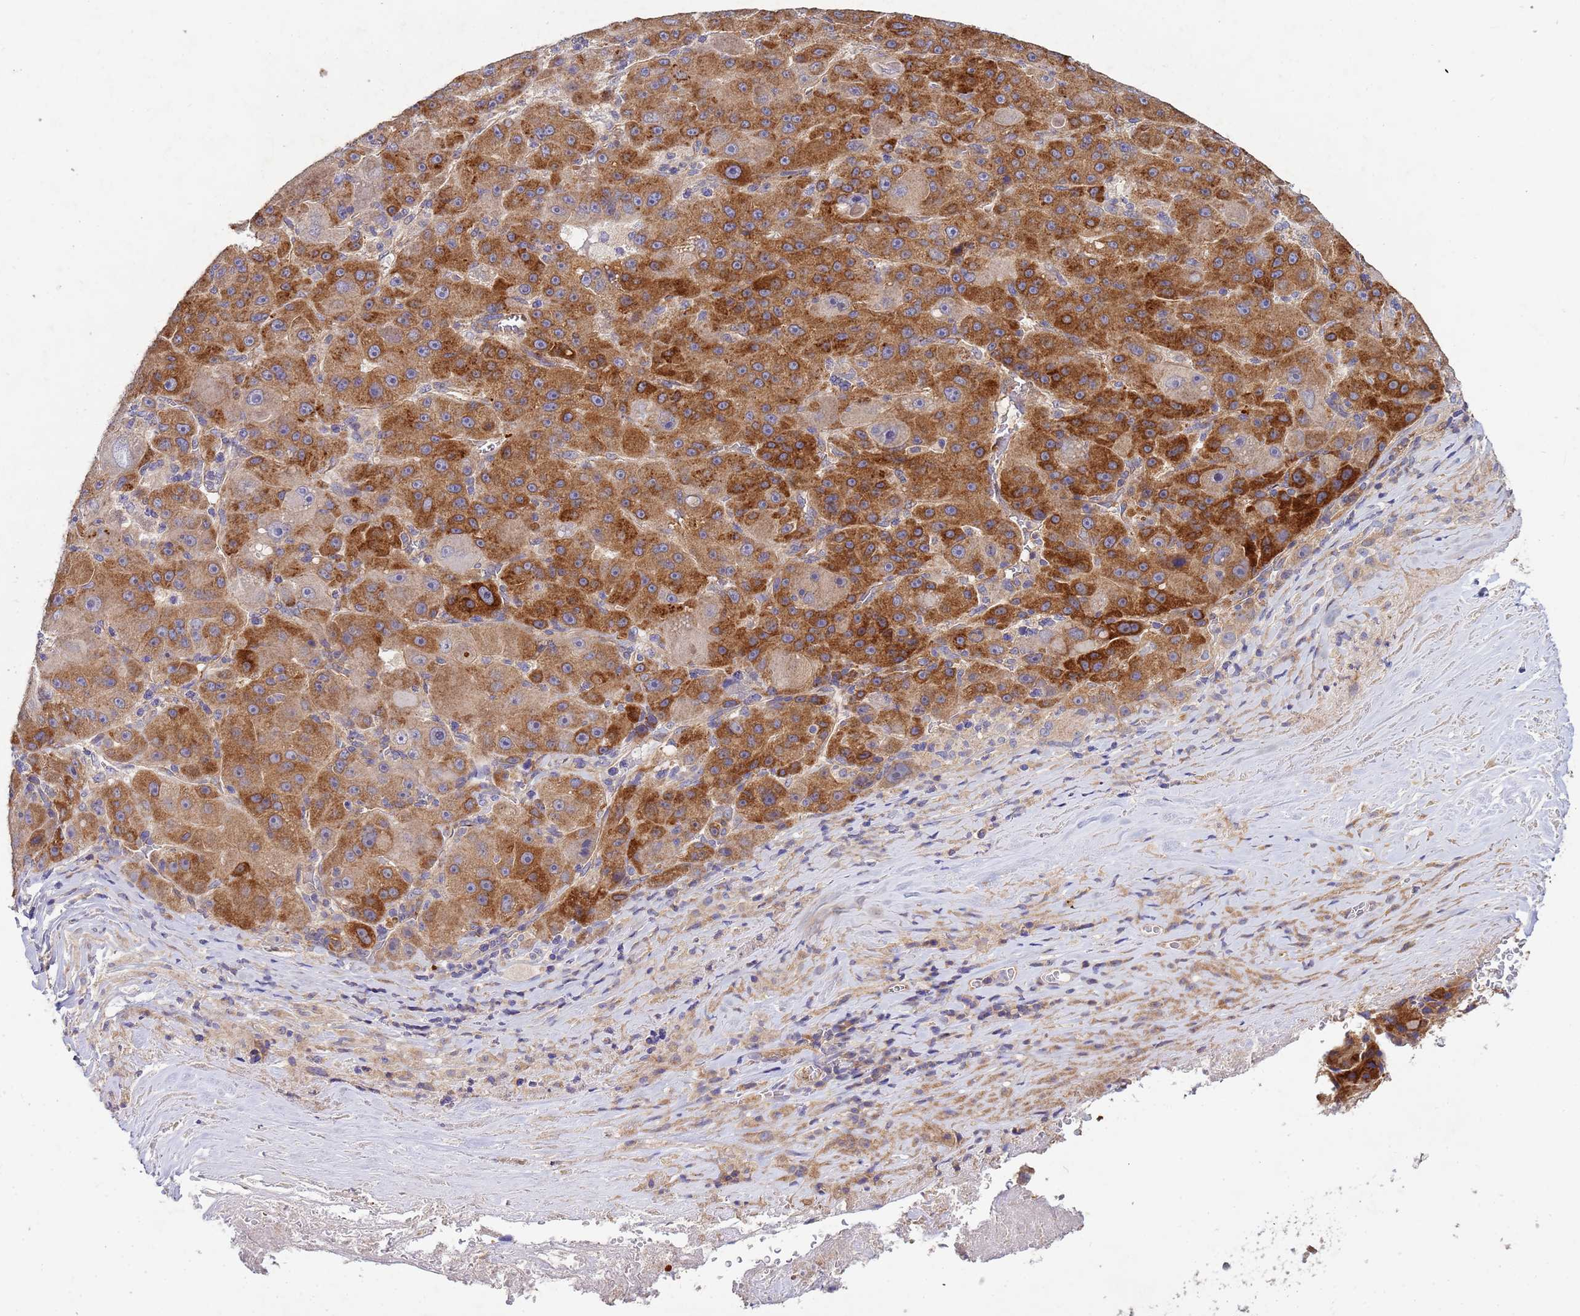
{"staining": {"intensity": "strong", "quantity": ">75%", "location": "cytoplasmic/membranous"}, "tissue": "liver cancer", "cell_type": "Tumor cells", "image_type": "cancer", "snomed": [{"axis": "morphology", "description": "Carcinoma, Hepatocellular, NOS"}, {"axis": "topography", "description": "Liver"}], "caption": "High-power microscopy captured an IHC image of hepatocellular carcinoma (liver), revealing strong cytoplasmic/membranous positivity in approximately >75% of tumor cells.", "gene": "CDC34", "patient": {"sex": "male", "age": 76}}